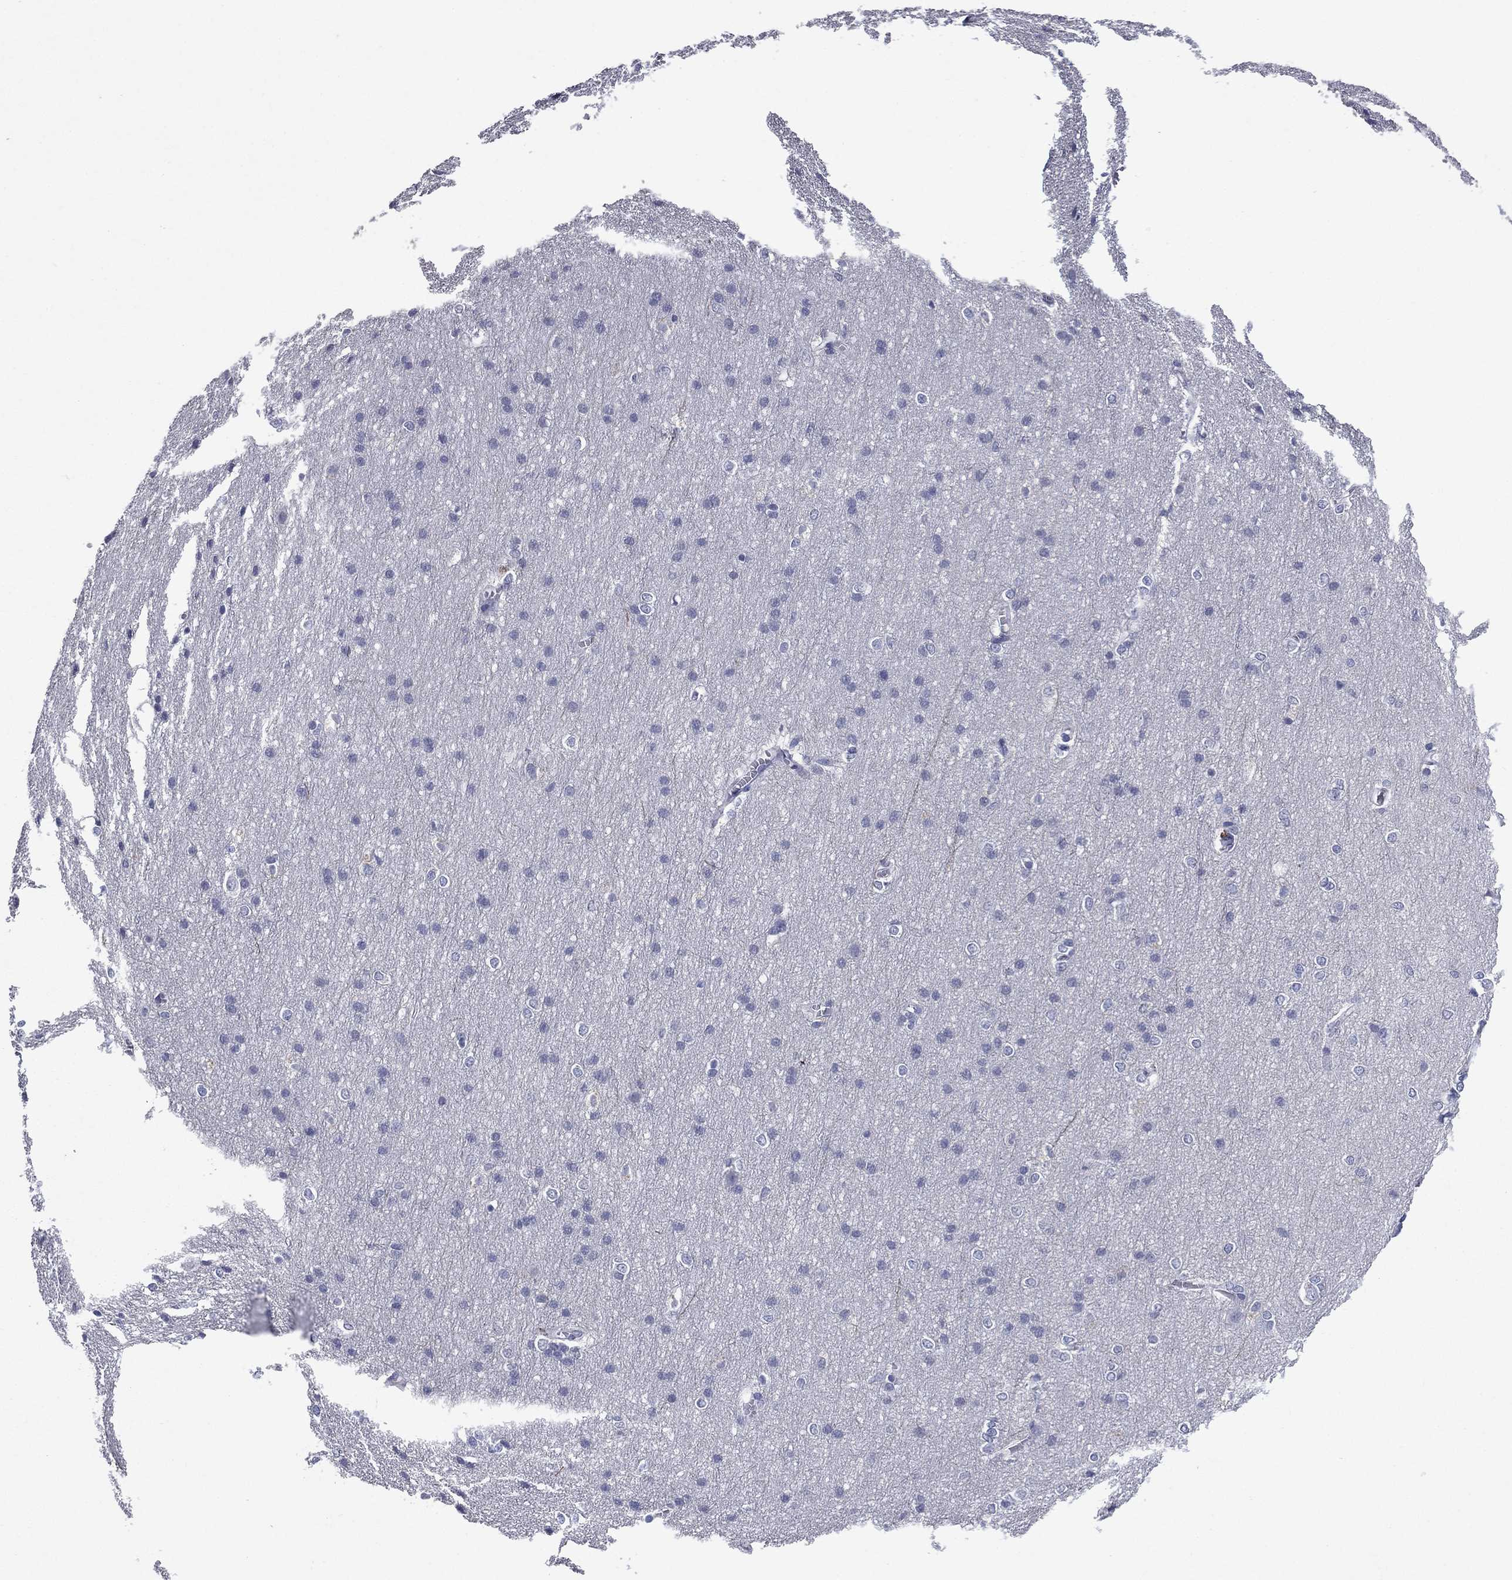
{"staining": {"intensity": "negative", "quantity": "none", "location": "none"}, "tissue": "cerebral cortex", "cell_type": "Endothelial cells", "image_type": "normal", "snomed": [{"axis": "morphology", "description": "Normal tissue, NOS"}, {"axis": "topography", "description": "Cerebral cortex"}], "caption": "Endothelial cells are negative for protein expression in unremarkable human cerebral cortex. Brightfield microscopy of immunohistochemistry (IHC) stained with DAB (brown) and hematoxylin (blue), captured at high magnification.", "gene": "CFAP119", "patient": {"sex": "male", "age": 37}}